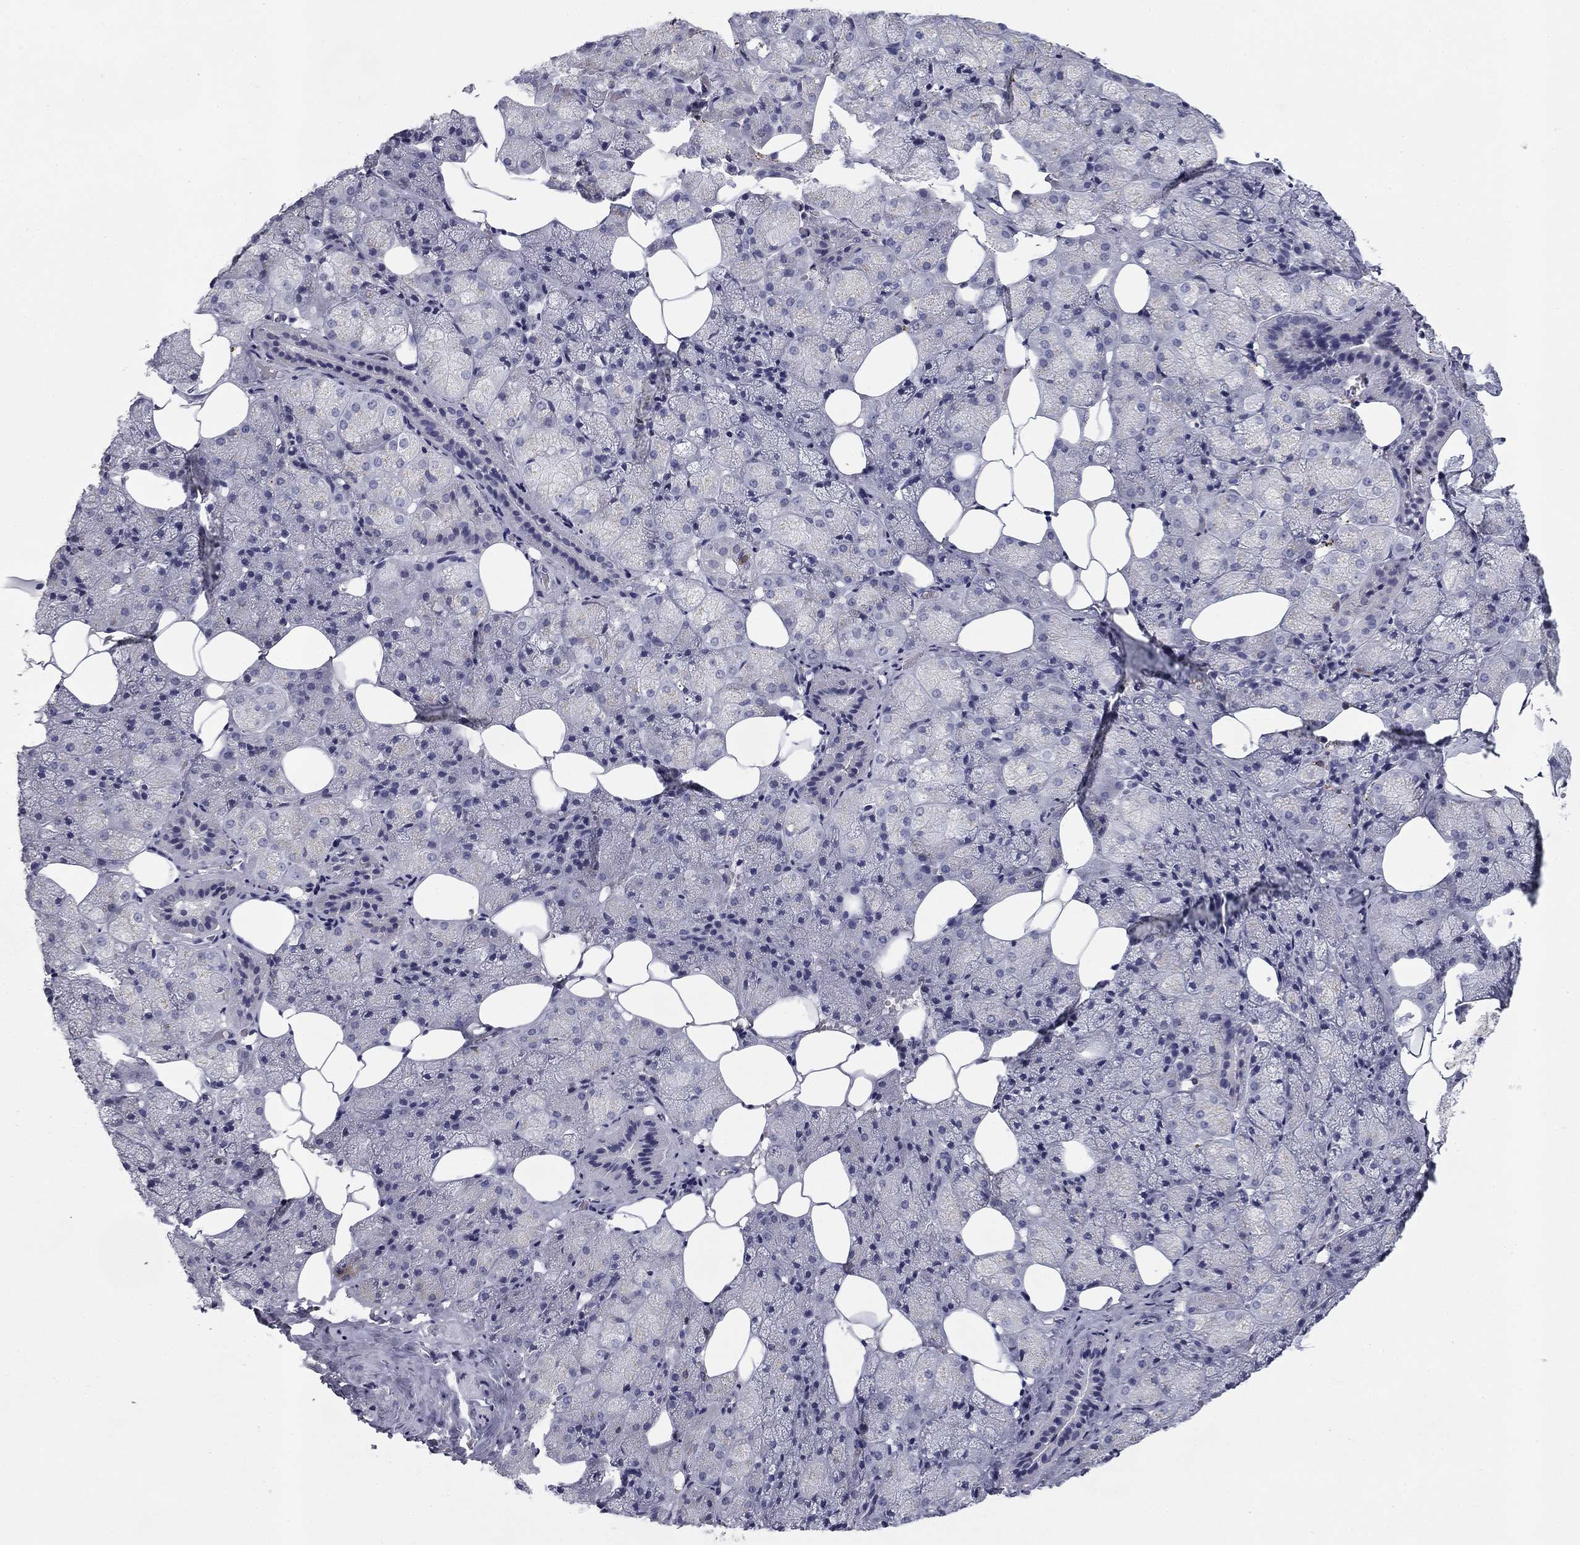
{"staining": {"intensity": "weak", "quantity": "25%-75%", "location": "cytoplasmic/membranous"}, "tissue": "salivary gland", "cell_type": "Glandular cells", "image_type": "normal", "snomed": [{"axis": "morphology", "description": "Normal tissue, NOS"}, {"axis": "topography", "description": "Salivary gland"}], "caption": "Immunohistochemistry (IHC) micrograph of normal salivary gland: salivary gland stained using immunohistochemistry (IHC) displays low levels of weak protein expression localized specifically in the cytoplasmic/membranous of glandular cells, appearing as a cytoplasmic/membranous brown color.", "gene": "TRAT1", "patient": {"sex": "male", "age": 38}}